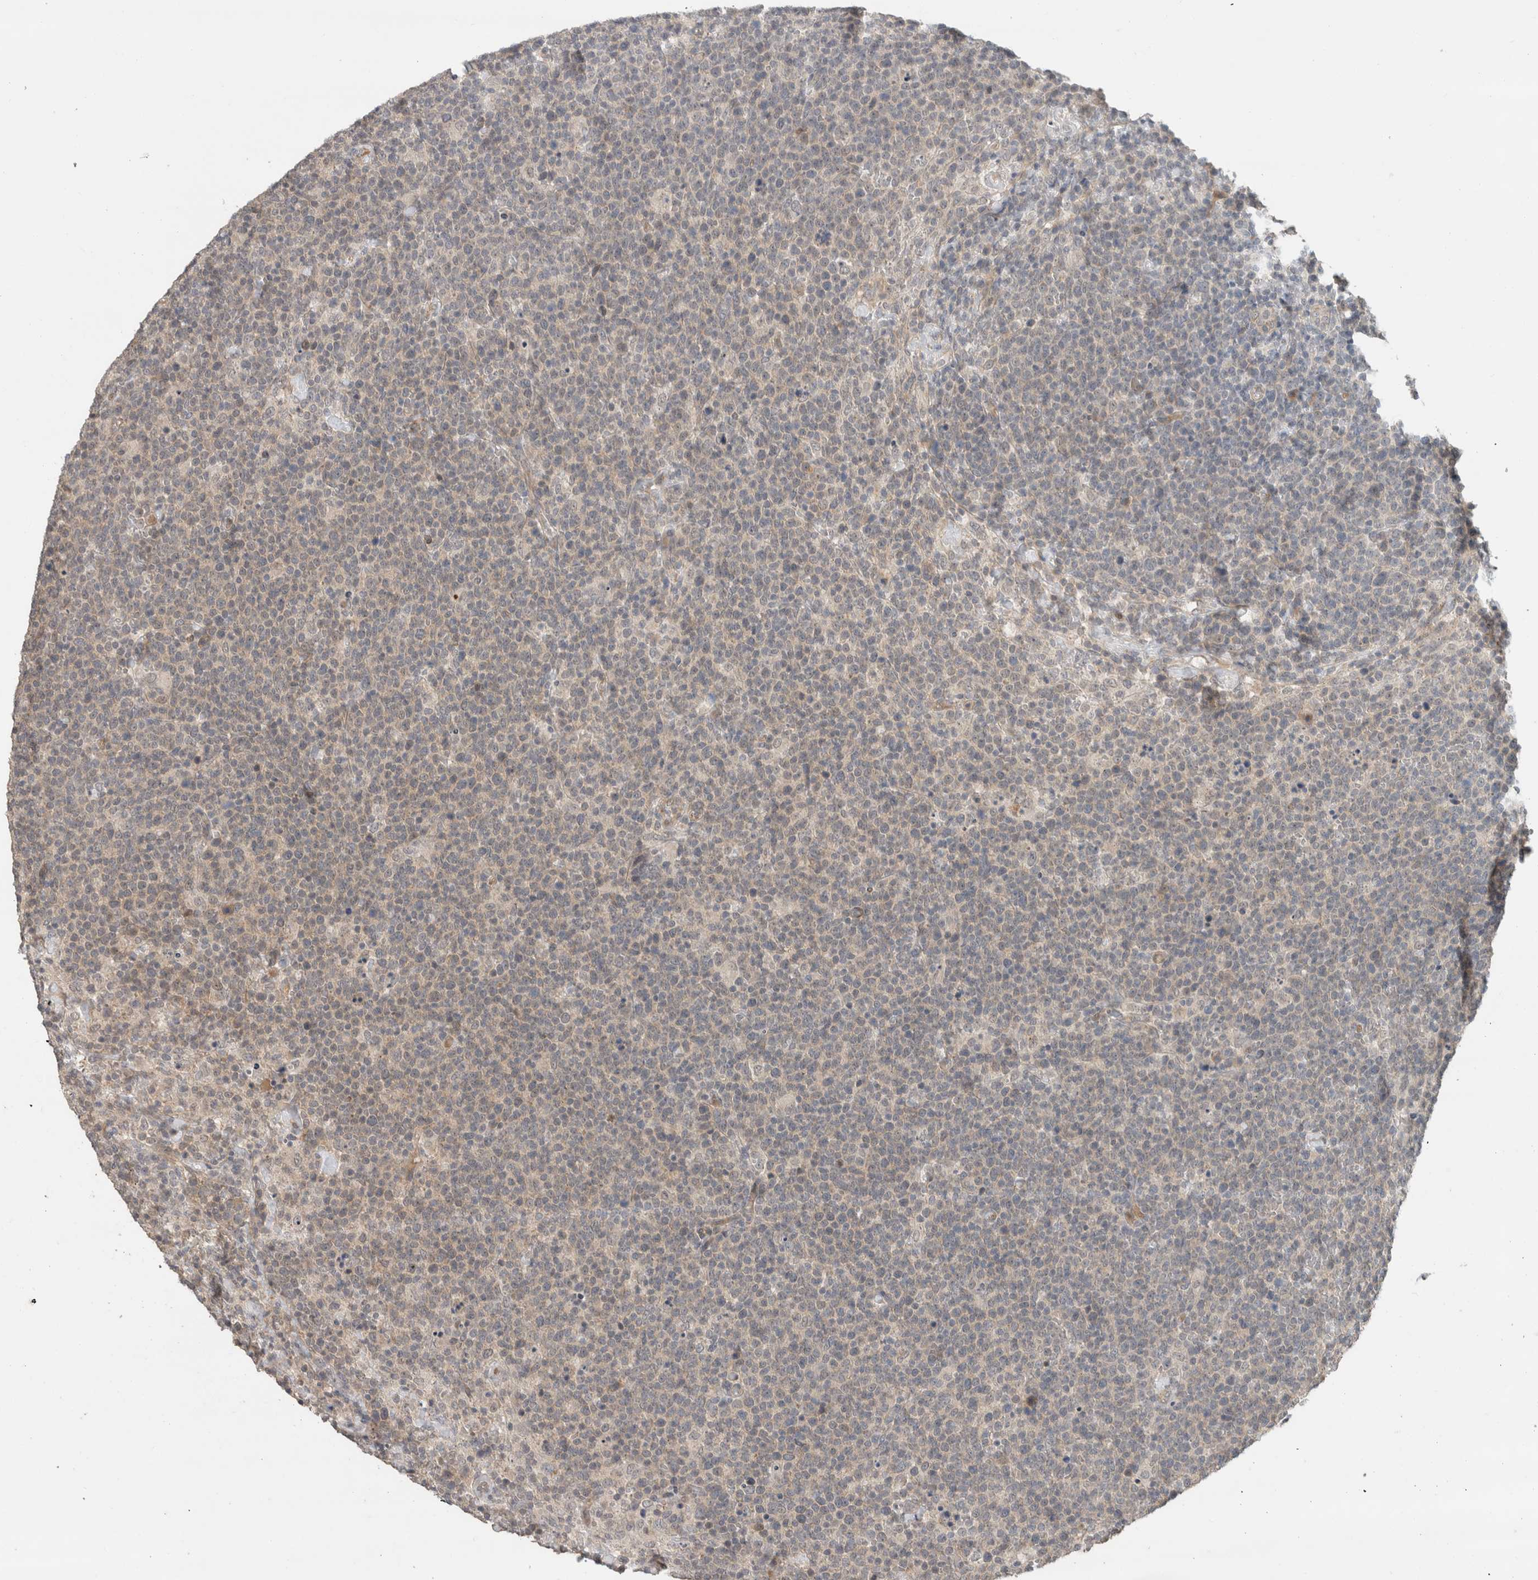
{"staining": {"intensity": "negative", "quantity": "none", "location": "none"}, "tissue": "lymphoma", "cell_type": "Tumor cells", "image_type": "cancer", "snomed": [{"axis": "morphology", "description": "Malignant lymphoma, non-Hodgkin's type, High grade"}, {"axis": "topography", "description": "Lymph node"}], "caption": "DAB immunohistochemical staining of malignant lymphoma, non-Hodgkin's type (high-grade) shows no significant staining in tumor cells.", "gene": "ERCC6L2", "patient": {"sex": "male", "age": 61}}